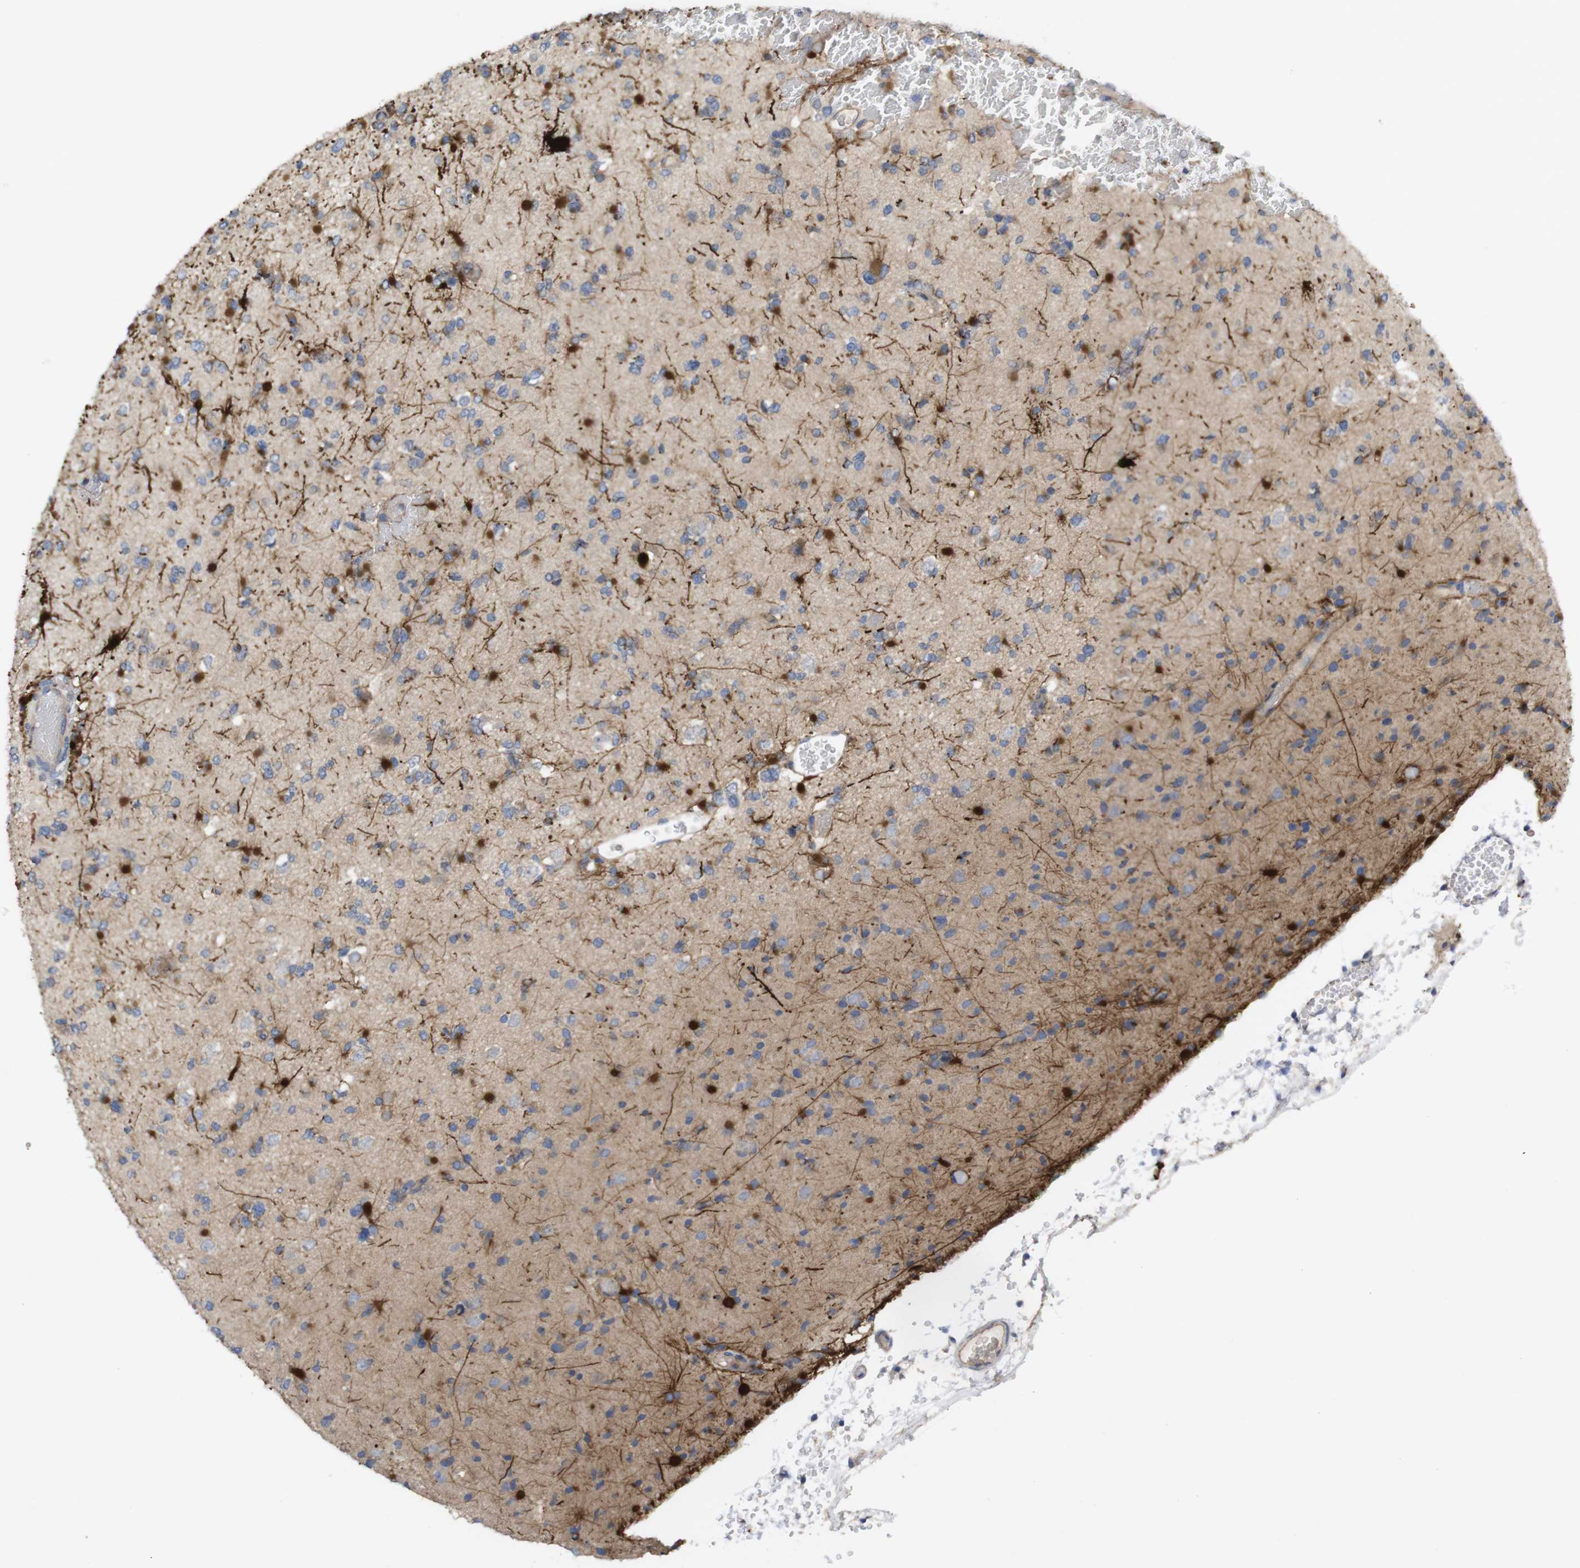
{"staining": {"intensity": "moderate", "quantity": "25%-75%", "location": "cytoplasmic/membranous"}, "tissue": "glioma", "cell_type": "Tumor cells", "image_type": "cancer", "snomed": [{"axis": "morphology", "description": "Glioma, malignant, Low grade"}, {"axis": "topography", "description": "Brain"}], "caption": "A micrograph showing moderate cytoplasmic/membranous expression in about 25%-75% of tumor cells in malignant glioma (low-grade), as visualized by brown immunohistochemical staining.", "gene": "KIDINS220", "patient": {"sex": "female", "age": 22}}